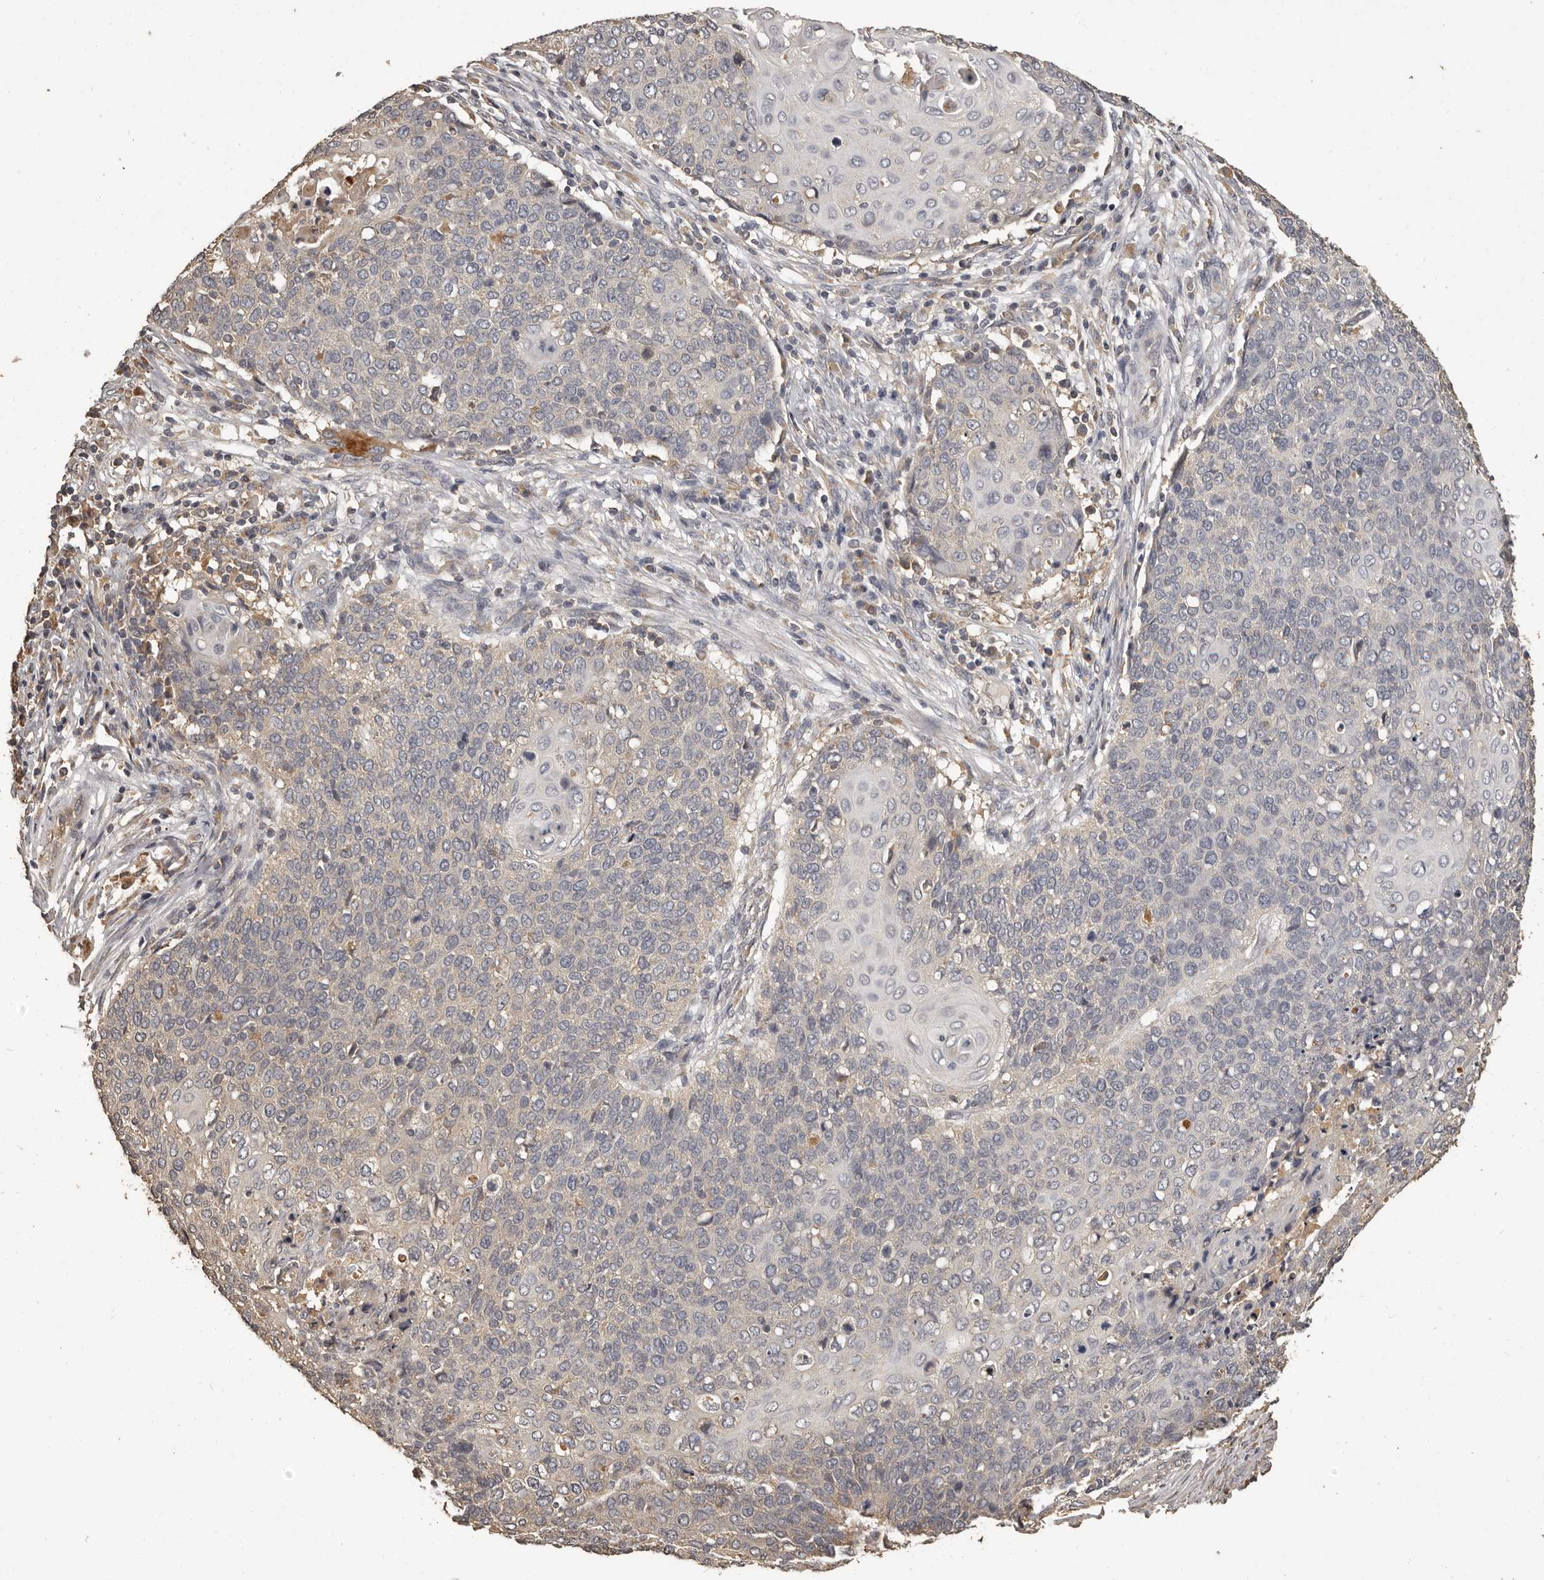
{"staining": {"intensity": "weak", "quantity": "<25%", "location": "cytoplasmic/membranous"}, "tissue": "cervical cancer", "cell_type": "Tumor cells", "image_type": "cancer", "snomed": [{"axis": "morphology", "description": "Squamous cell carcinoma, NOS"}, {"axis": "topography", "description": "Cervix"}], "caption": "A high-resolution image shows immunohistochemistry (IHC) staining of squamous cell carcinoma (cervical), which reveals no significant expression in tumor cells. The staining is performed using DAB (3,3'-diaminobenzidine) brown chromogen with nuclei counter-stained in using hematoxylin.", "gene": "MGAT5", "patient": {"sex": "female", "age": 39}}